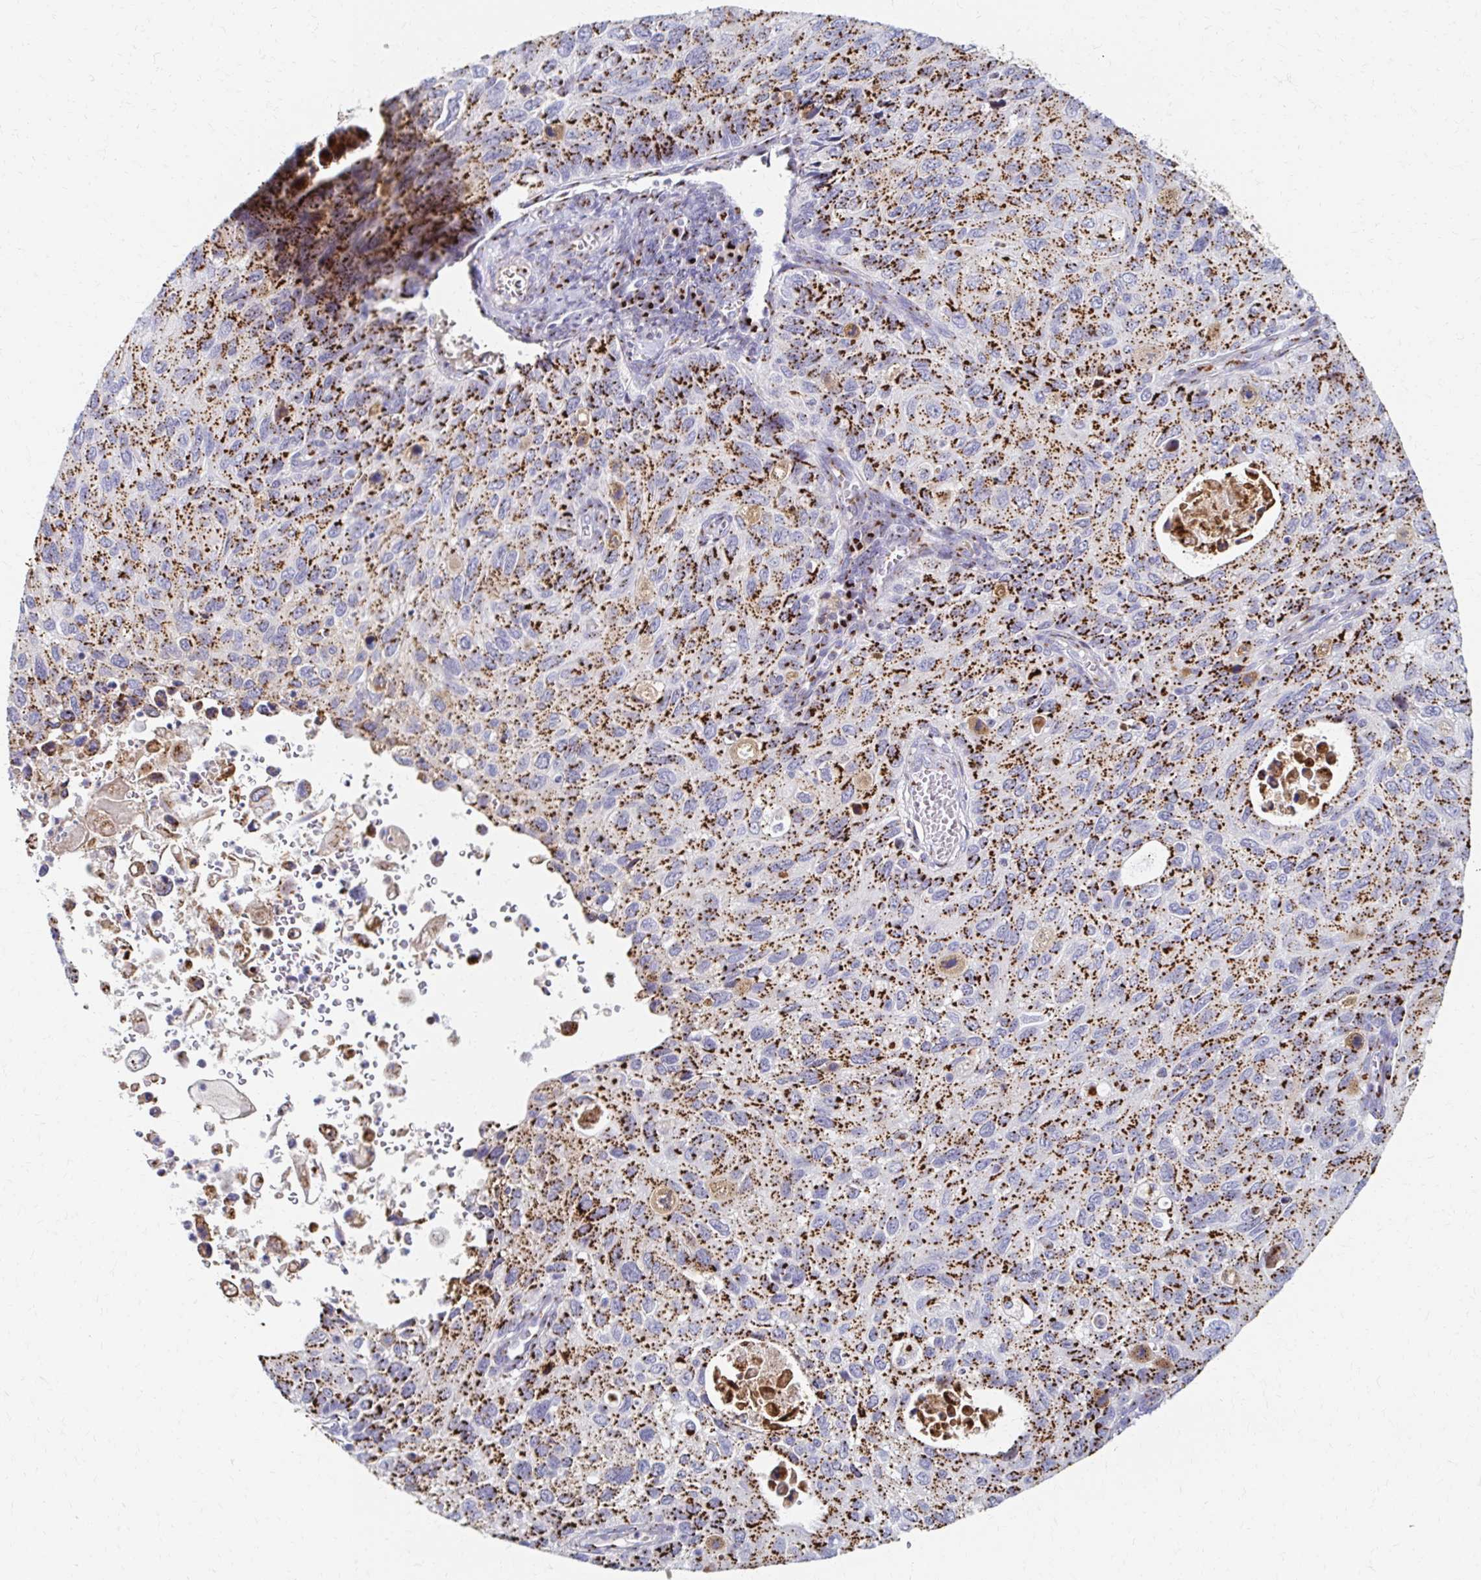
{"staining": {"intensity": "moderate", "quantity": ">75%", "location": "cytoplasmic/membranous"}, "tissue": "cervical cancer", "cell_type": "Tumor cells", "image_type": "cancer", "snomed": [{"axis": "morphology", "description": "Squamous cell carcinoma, NOS"}, {"axis": "topography", "description": "Cervix"}], "caption": "Brown immunohistochemical staining in cervical cancer demonstrates moderate cytoplasmic/membranous staining in about >75% of tumor cells.", "gene": "TM9SF1", "patient": {"sex": "female", "age": 70}}